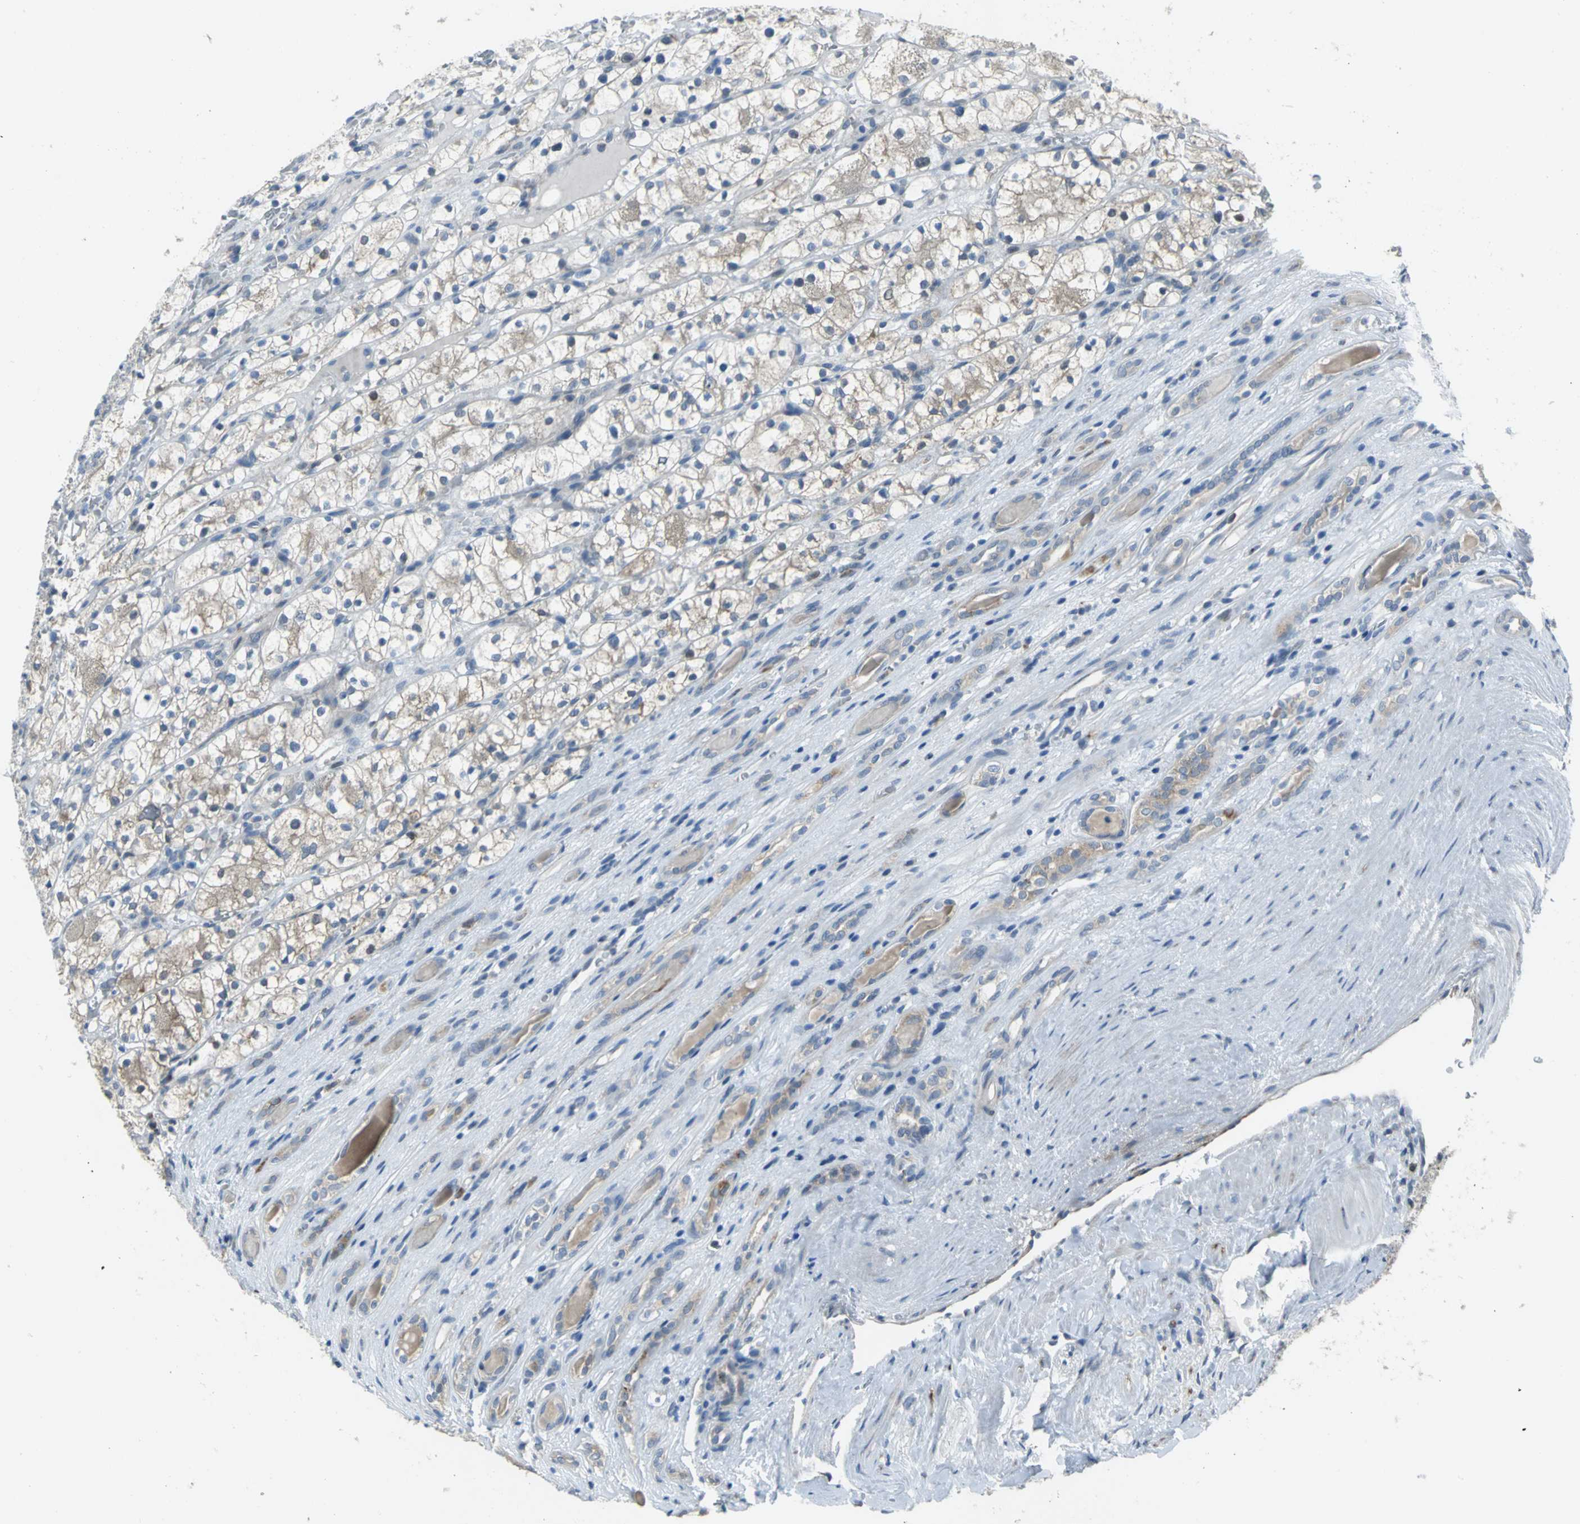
{"staining": {"intensity": "weak", "quantity": "<25%", "location": "cytoplasmic/membranous"}, "tissue": "renal cancer", "cell_type": "Tumor cells", "image_type": "cancer", "snomed": [{"axis": "morphology", "description": "Adenocarcinoma, NOS"}, {"axis": "topography", "description": "Kidney"}], "caption": "This photomicrograph is of adenocarcinoma (renal) stained with immunohistochemistry to label a protein in brown with the nuclei are counter-stained blue. There is no staining in tumor cells.", "gene": "EIF5A", "patient": {"sex": "female", "age": 60}}